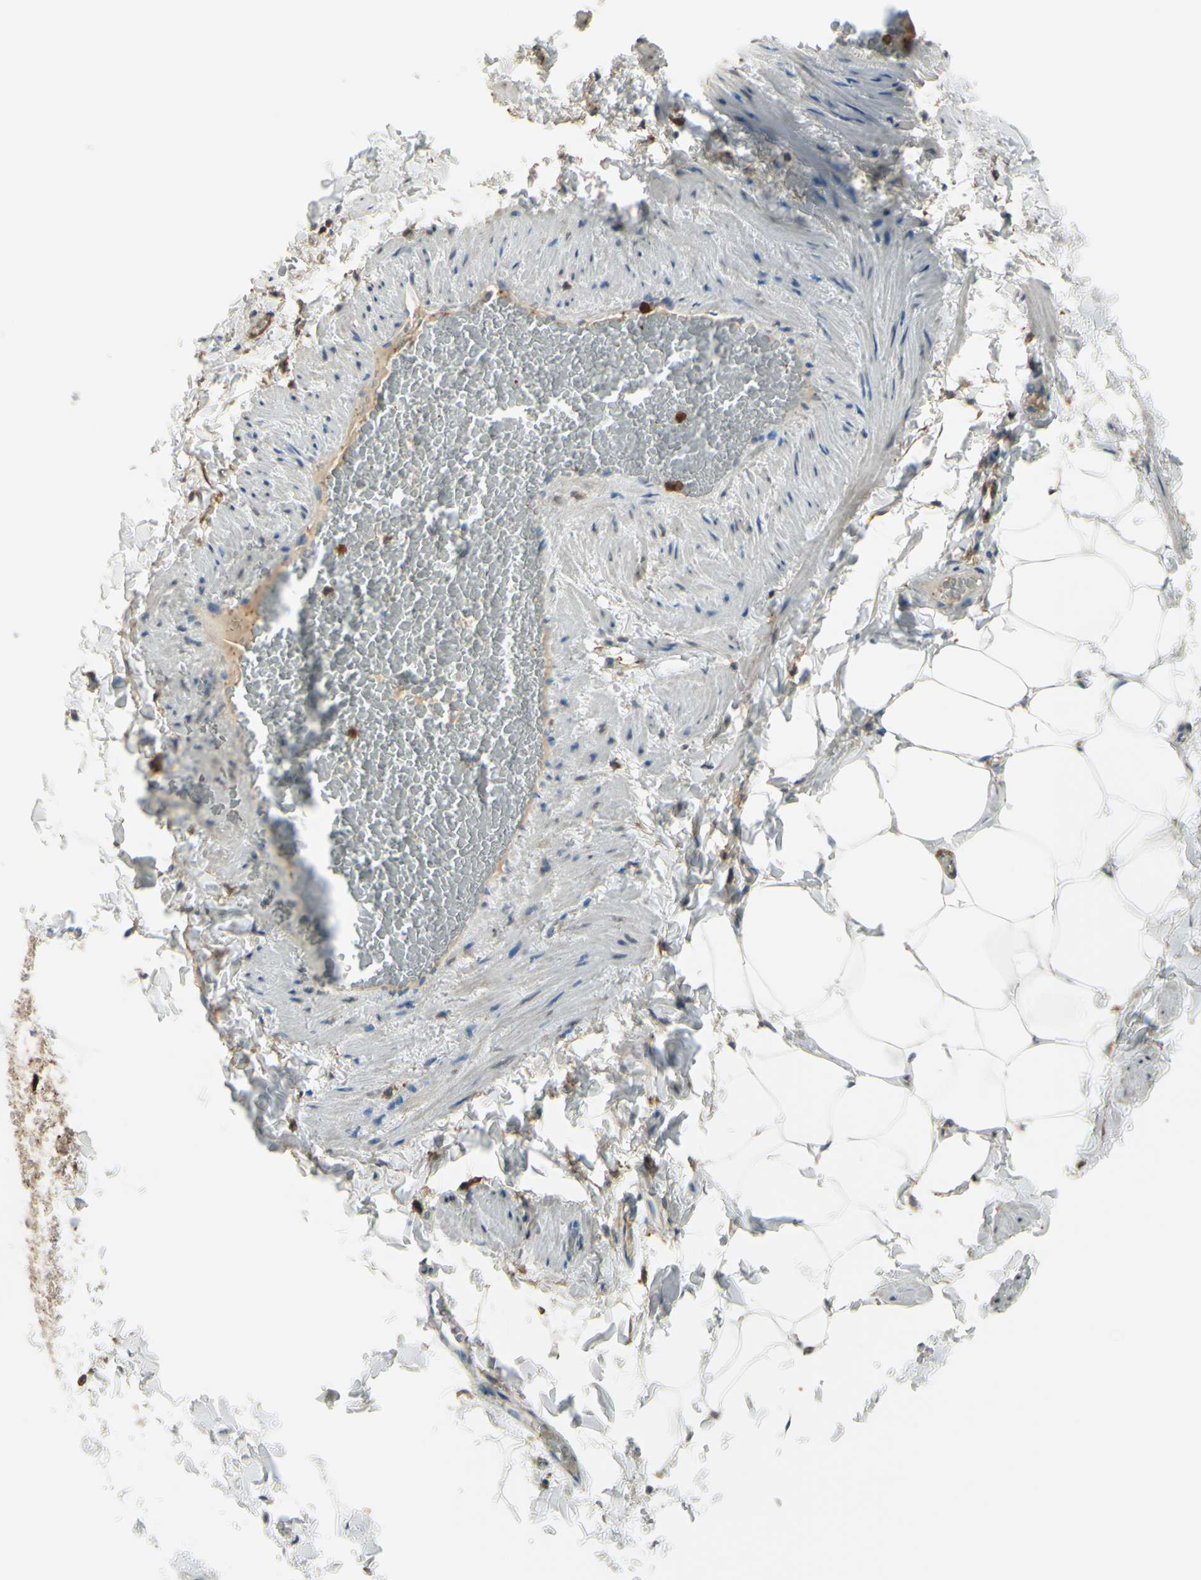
{"staining": {"intensity": "moderate", "quantity": ">75%", "location": "cytoplasmic/membranous"}, "tissue": "adipose tissue", "cell_type": "Adipocytes", "image_type": "normal", "snomed": [{"axis": "morphology", "description": "Normal tissue, NOS"}, {"axis": "topography", "description": "Vascular tissue"}], "caption": "Immunohistochemical staining of benign adipose tissue demonstrates >75% levels of moderate cytoplasmic/membranous protein staining in about >75% of adipocytes. (IHC, brightfield microscopy, high magnification).", "gene": "GSN", "patient": {"sex": "male", "age": 41}}